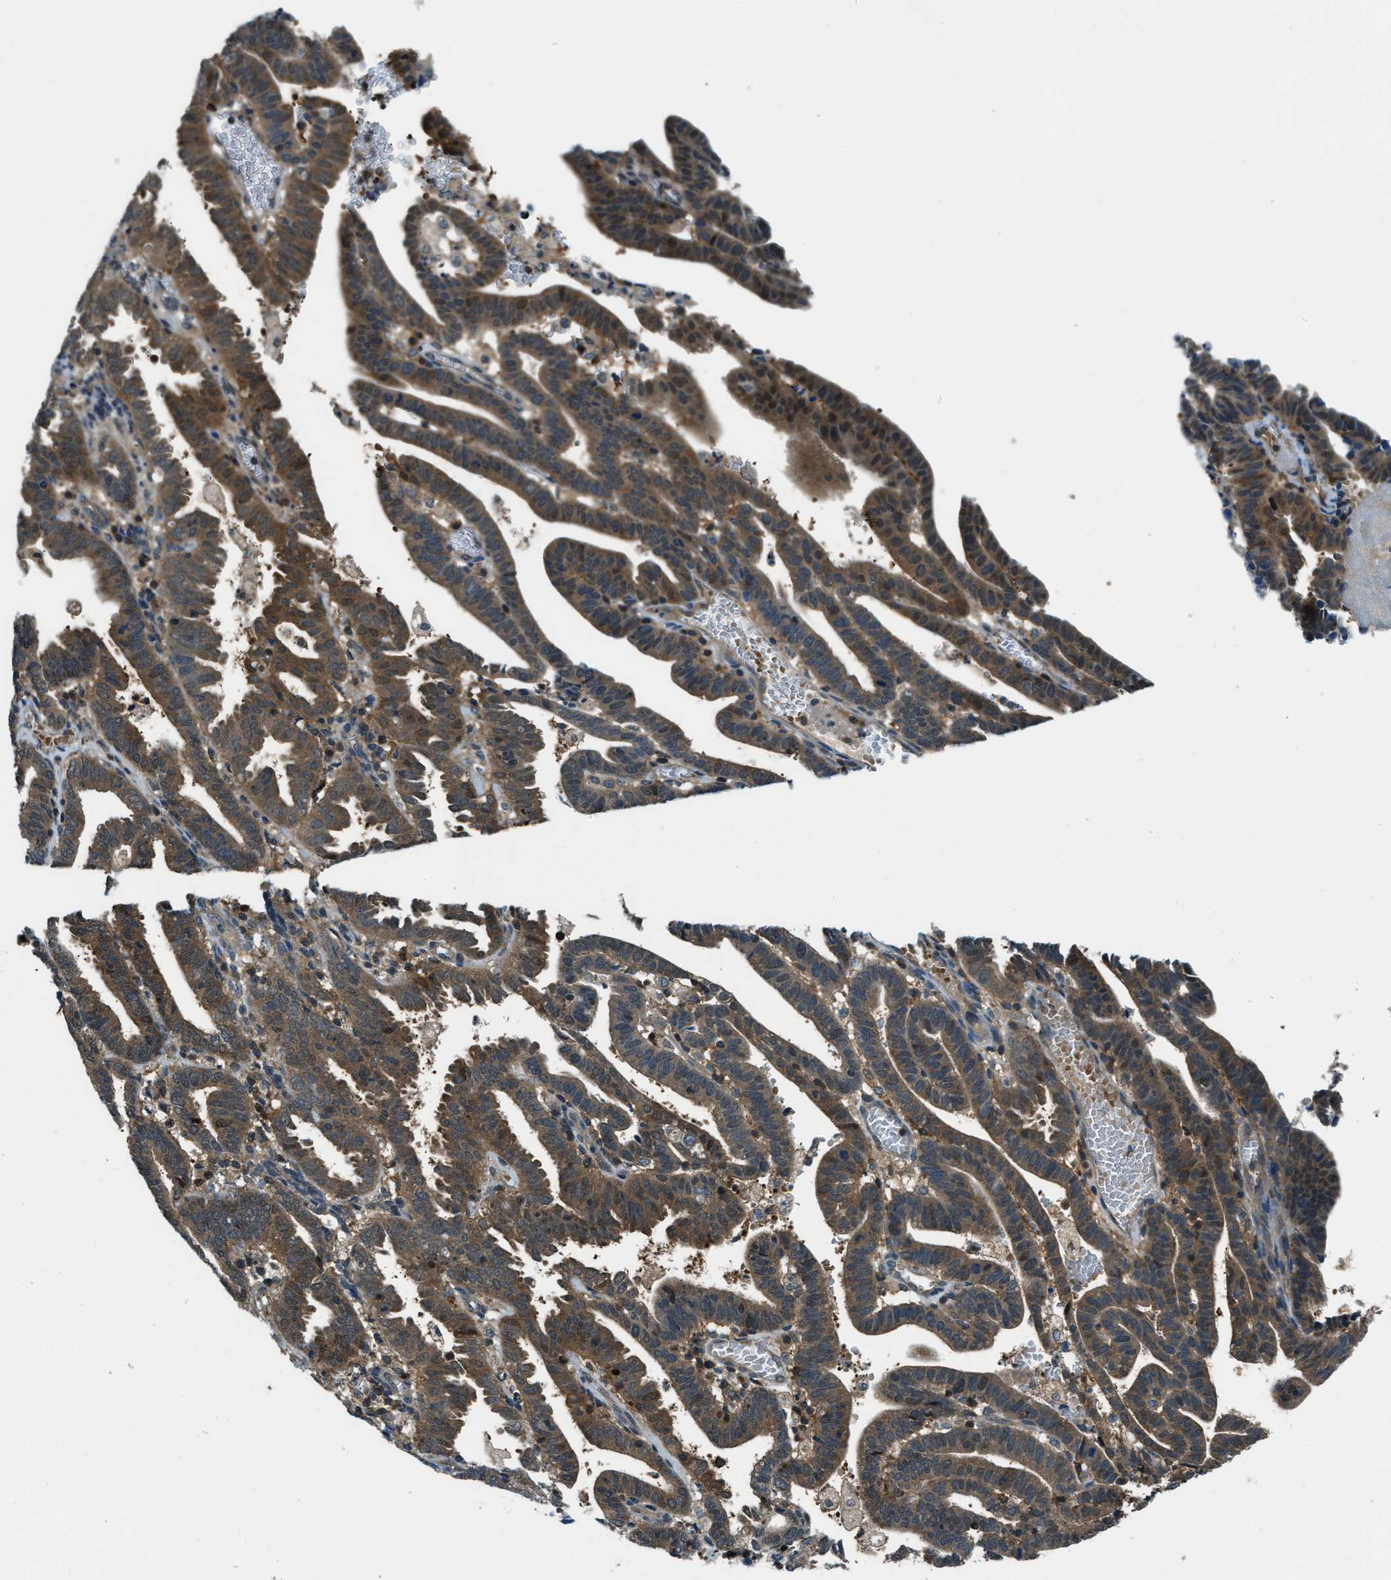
{"staining": {"intensity": "moderate", "quantity": ">75%", "location": "cytoplasmic/membranous"}, "tissue": "endometrial cancer", "cell_type": "Tumor cells", "image_type": "cancer", "snomed": [{"axis": "morphology", "description": "Adenocarcinoma, NOS"}, {"axis": "topography", "description": "Uterus"}], "caption": "A brown stain highlights moderate cytoplasmic/membranous positivity of a protein in human endometrial cancer tumor cells.", "gene": "HEBP2", "patient": {"sex": "female", "age": 83}}